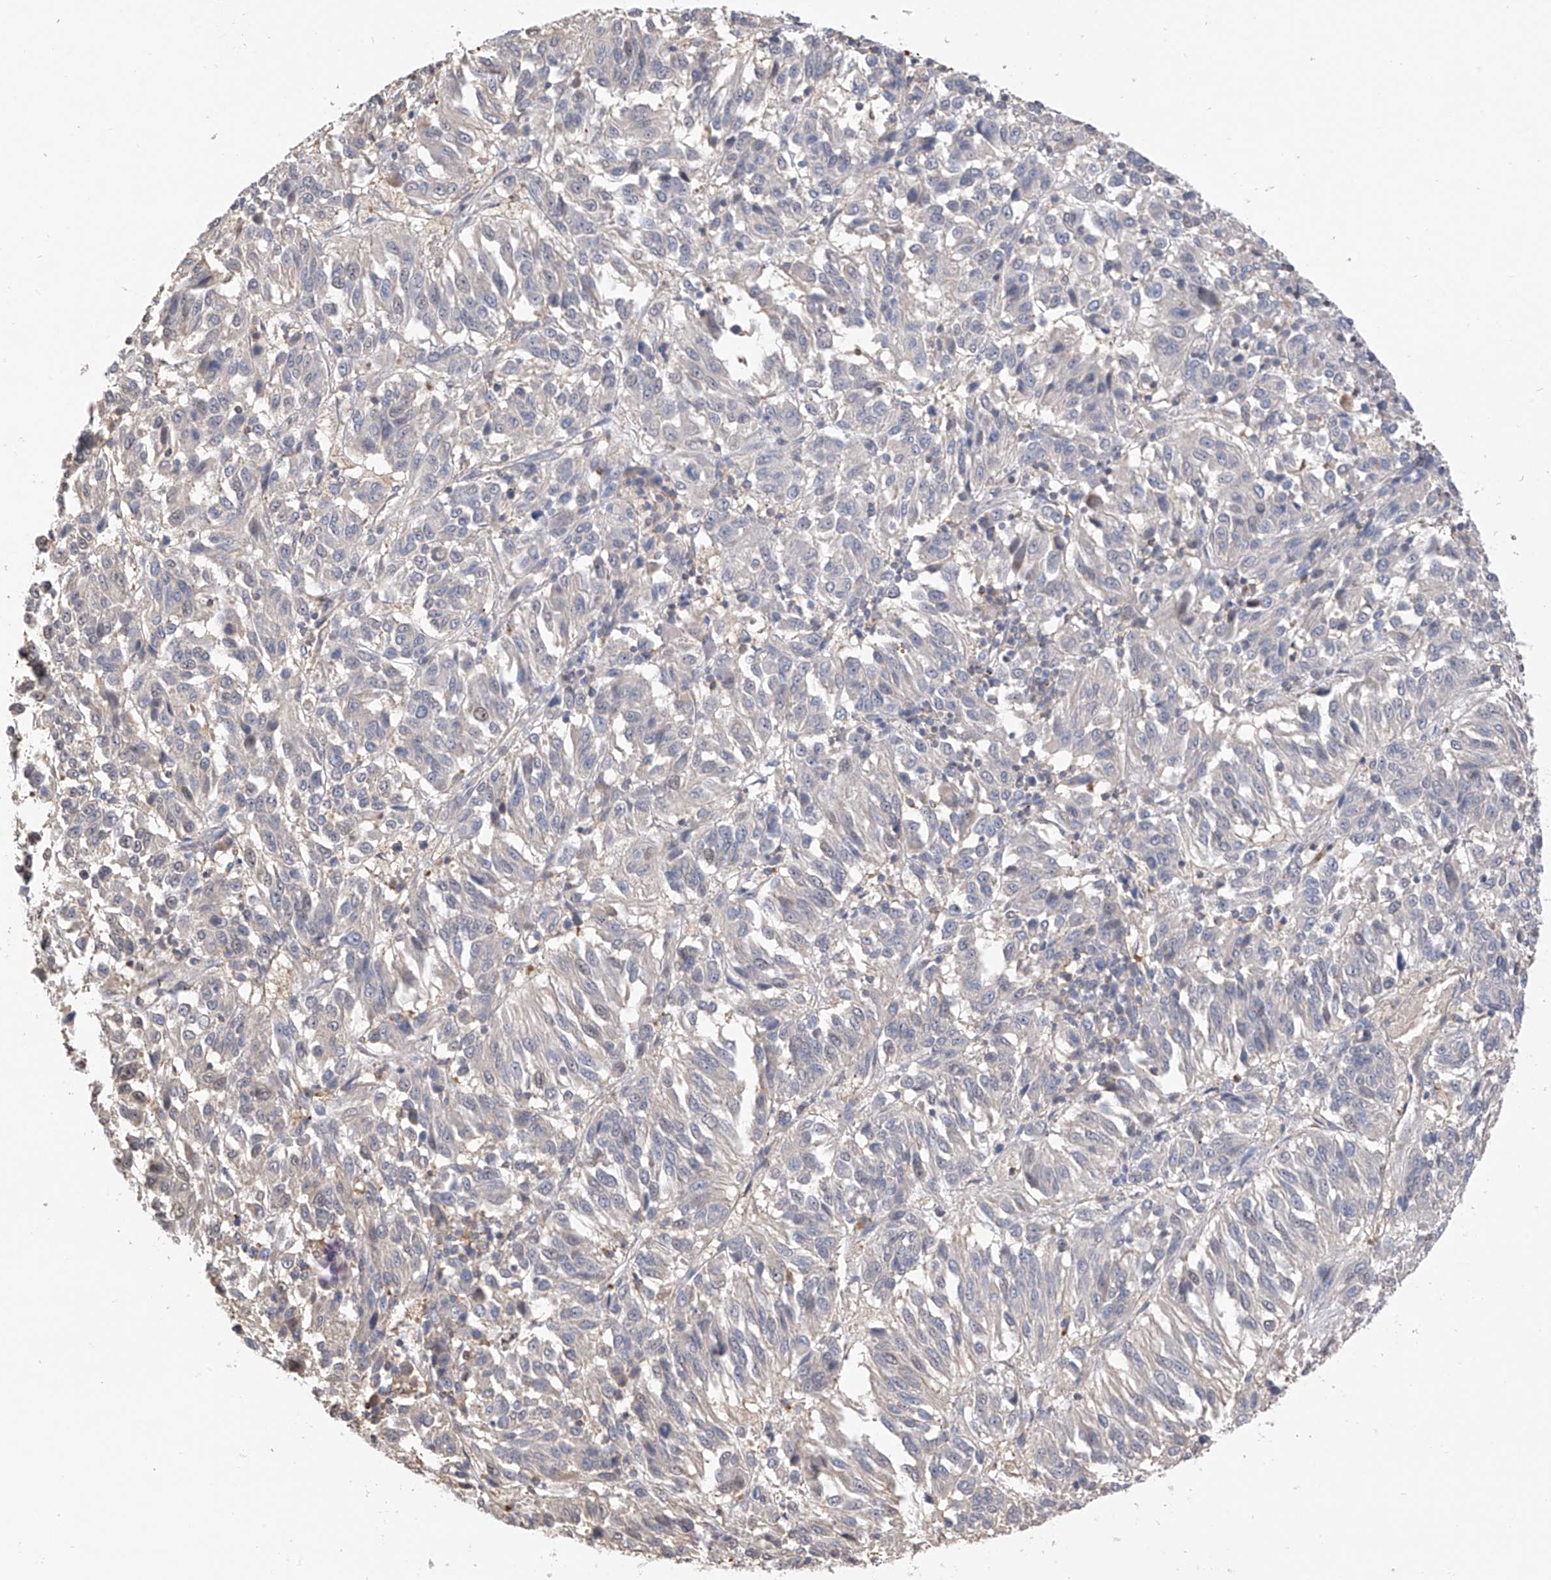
{"staining": {"intensity": "negative", "quantity": "none", "location": "none"}, "tissue": "melanoma", "cell_type": "Tumor cells", "image_type": "cancer", "snomed": [{"axis": "morphology", "description": "Malignant melanoma, Metastatic site"}, {"axis": "topography", "description": "Lung"}], "caption": "An image of human melanoma is negative for staining in tumor cells.", "gene": "PMM1", "patient": {"sex": "male", "age": 64}}